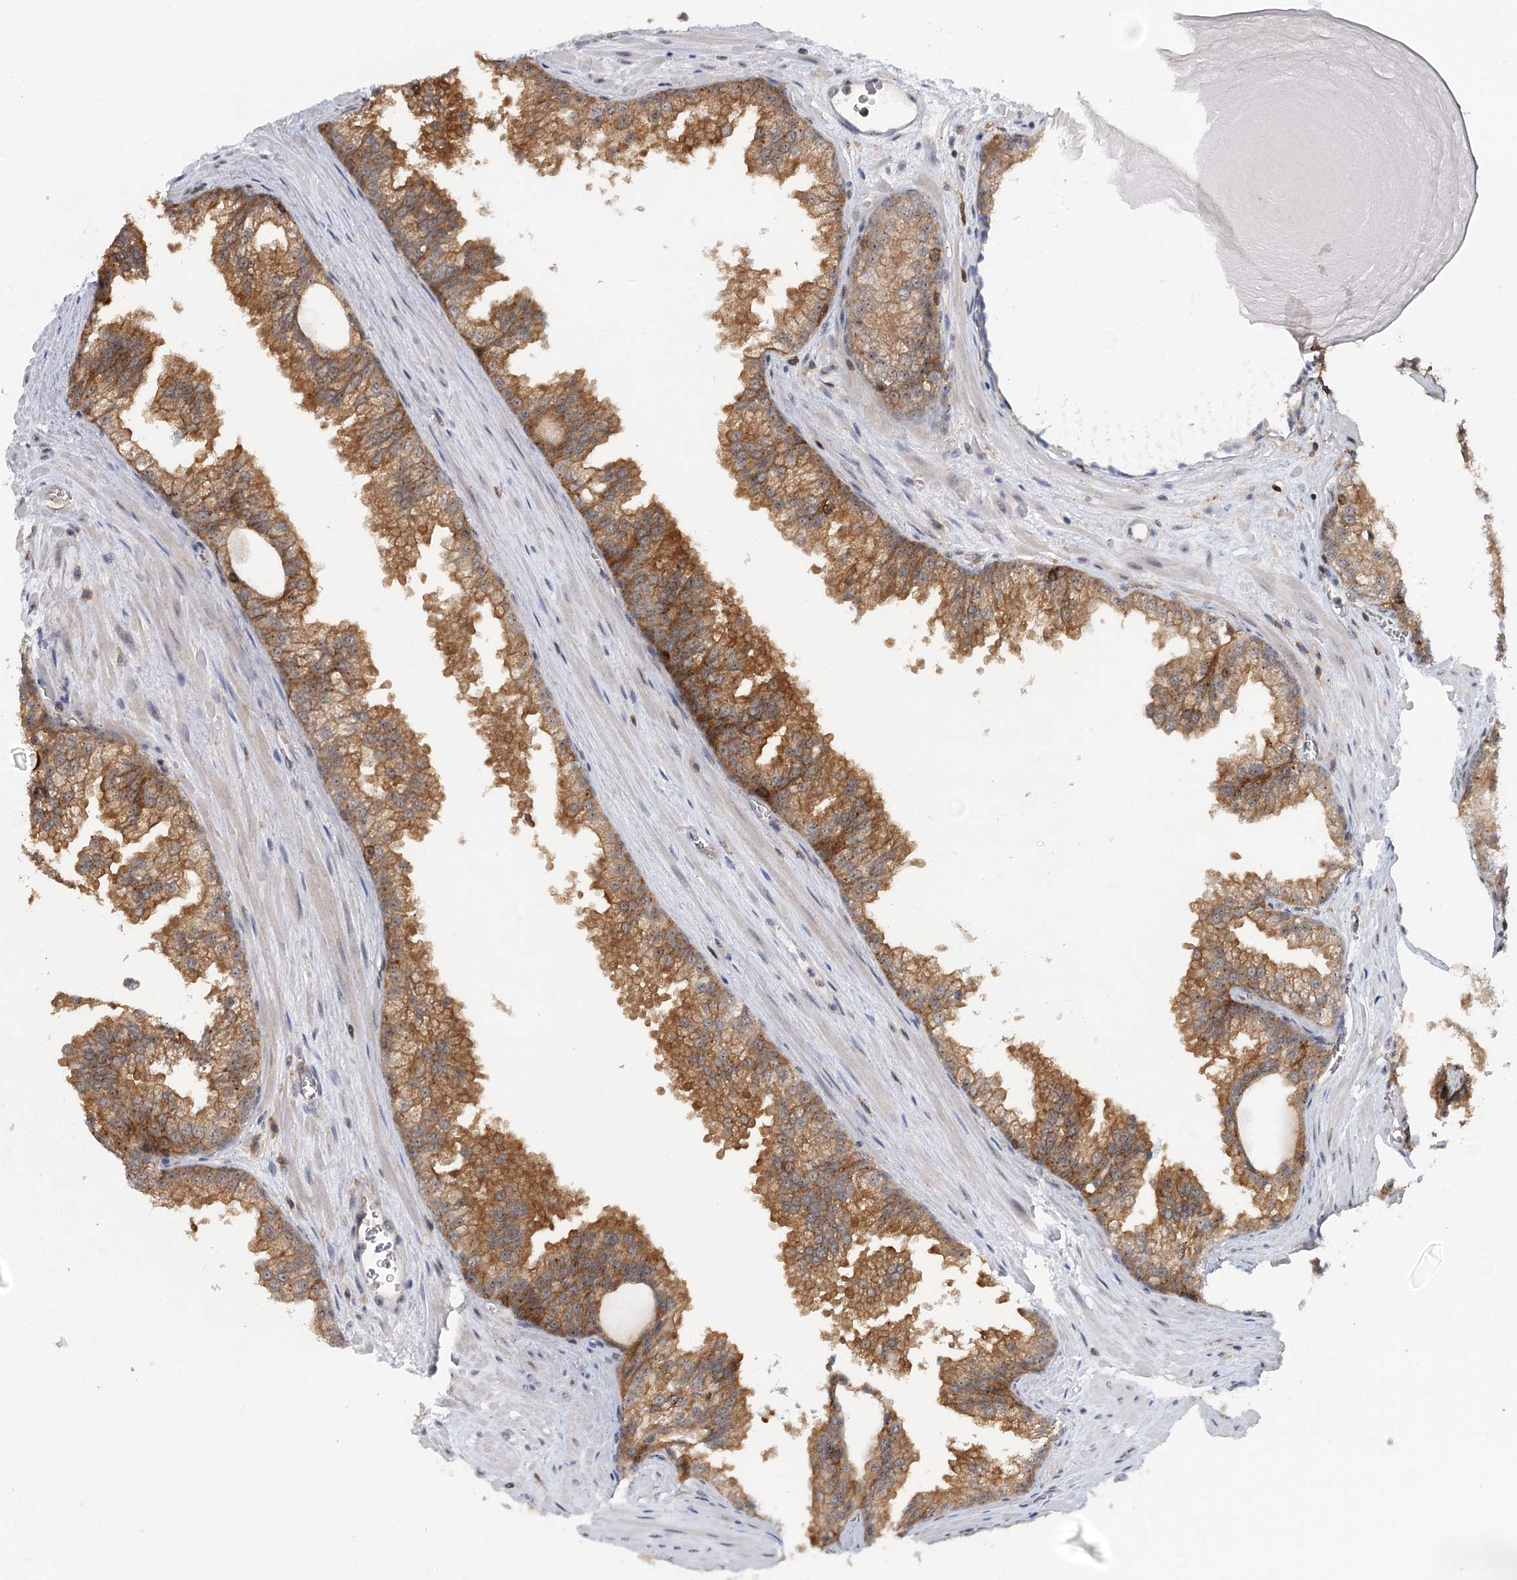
{"staining": {"intensity": "moderate", "quantity": ">75%", "location": "cytoplasmic/membranous"}, "tissue": "prostate cancer", "cell_type": "Tumor cells", "image_type": "cancer", "snomed": [{"axis": "morphology", "description": "Adenocarcinoma, Low grade"}, {"axis": "topography", "description": "Prostate"}], "caption": "An immunohistochemistry micrograph of neoplastic tissue is shown. Protein staining in brown labels moderate cytoplasmic/membranous positivity in prostate adenocarcinoma (low-grade) within tumor cells.", "gene": "CDC42SE2", "patient": {"sex": "male", "age": 47}}